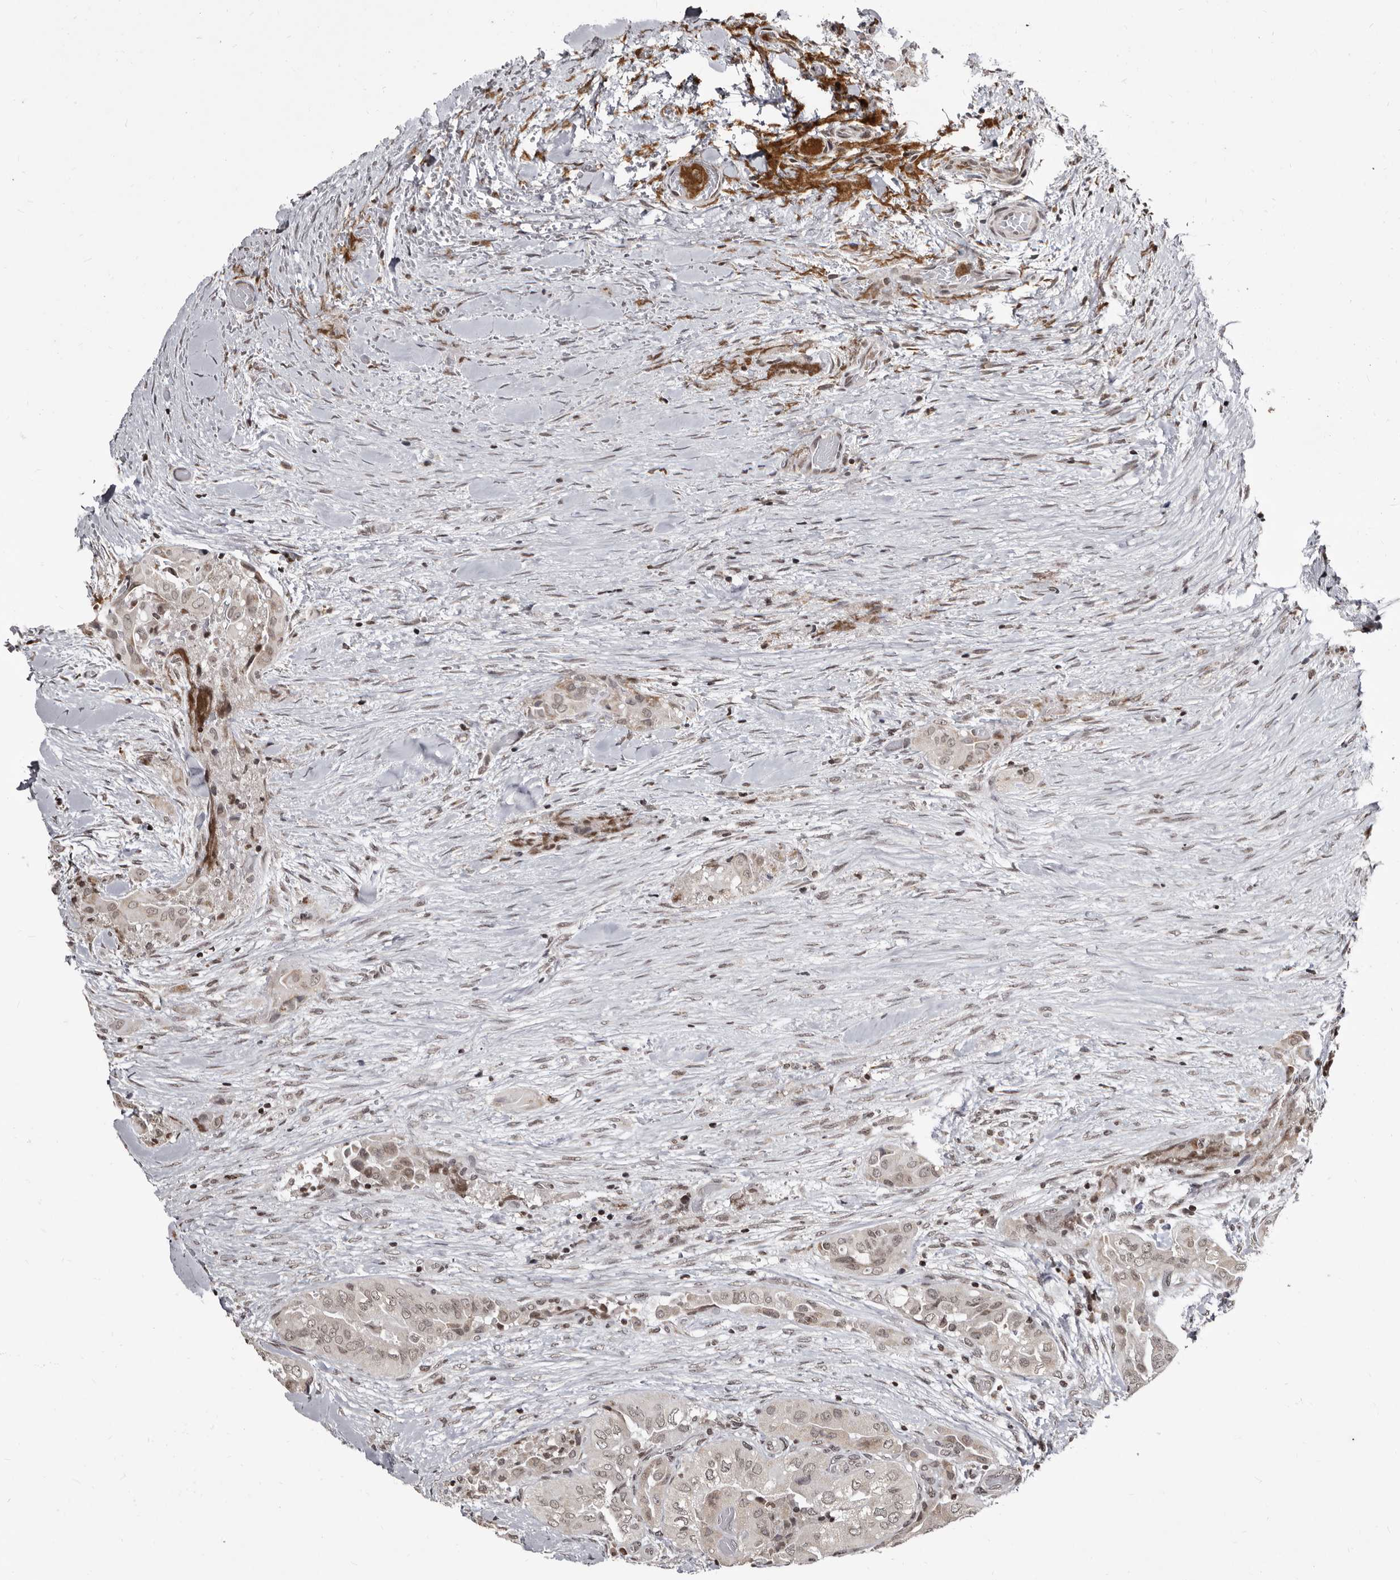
{"staining": {"intensity": "weak", "quantity": "25%-75%", "location": "nuclear"}, "tissue": "thyroid cancer", "cell_type": "Tumor cells", "image_type": "cancer", "snomed": [{"axis": "morphology", "description": "Papillary adenocarcinoma, NOS"}, {"axis": "topography", "description": "Thyroid gland"}], "caption": "Weak nuclear expression for a protein is seen in approximately 25%-75% of tumor cells of thyroid papillary adenocarcinoma using IHC.", "gene": "THUMPD1", "patient": {"sex": "female", "age": 59}}